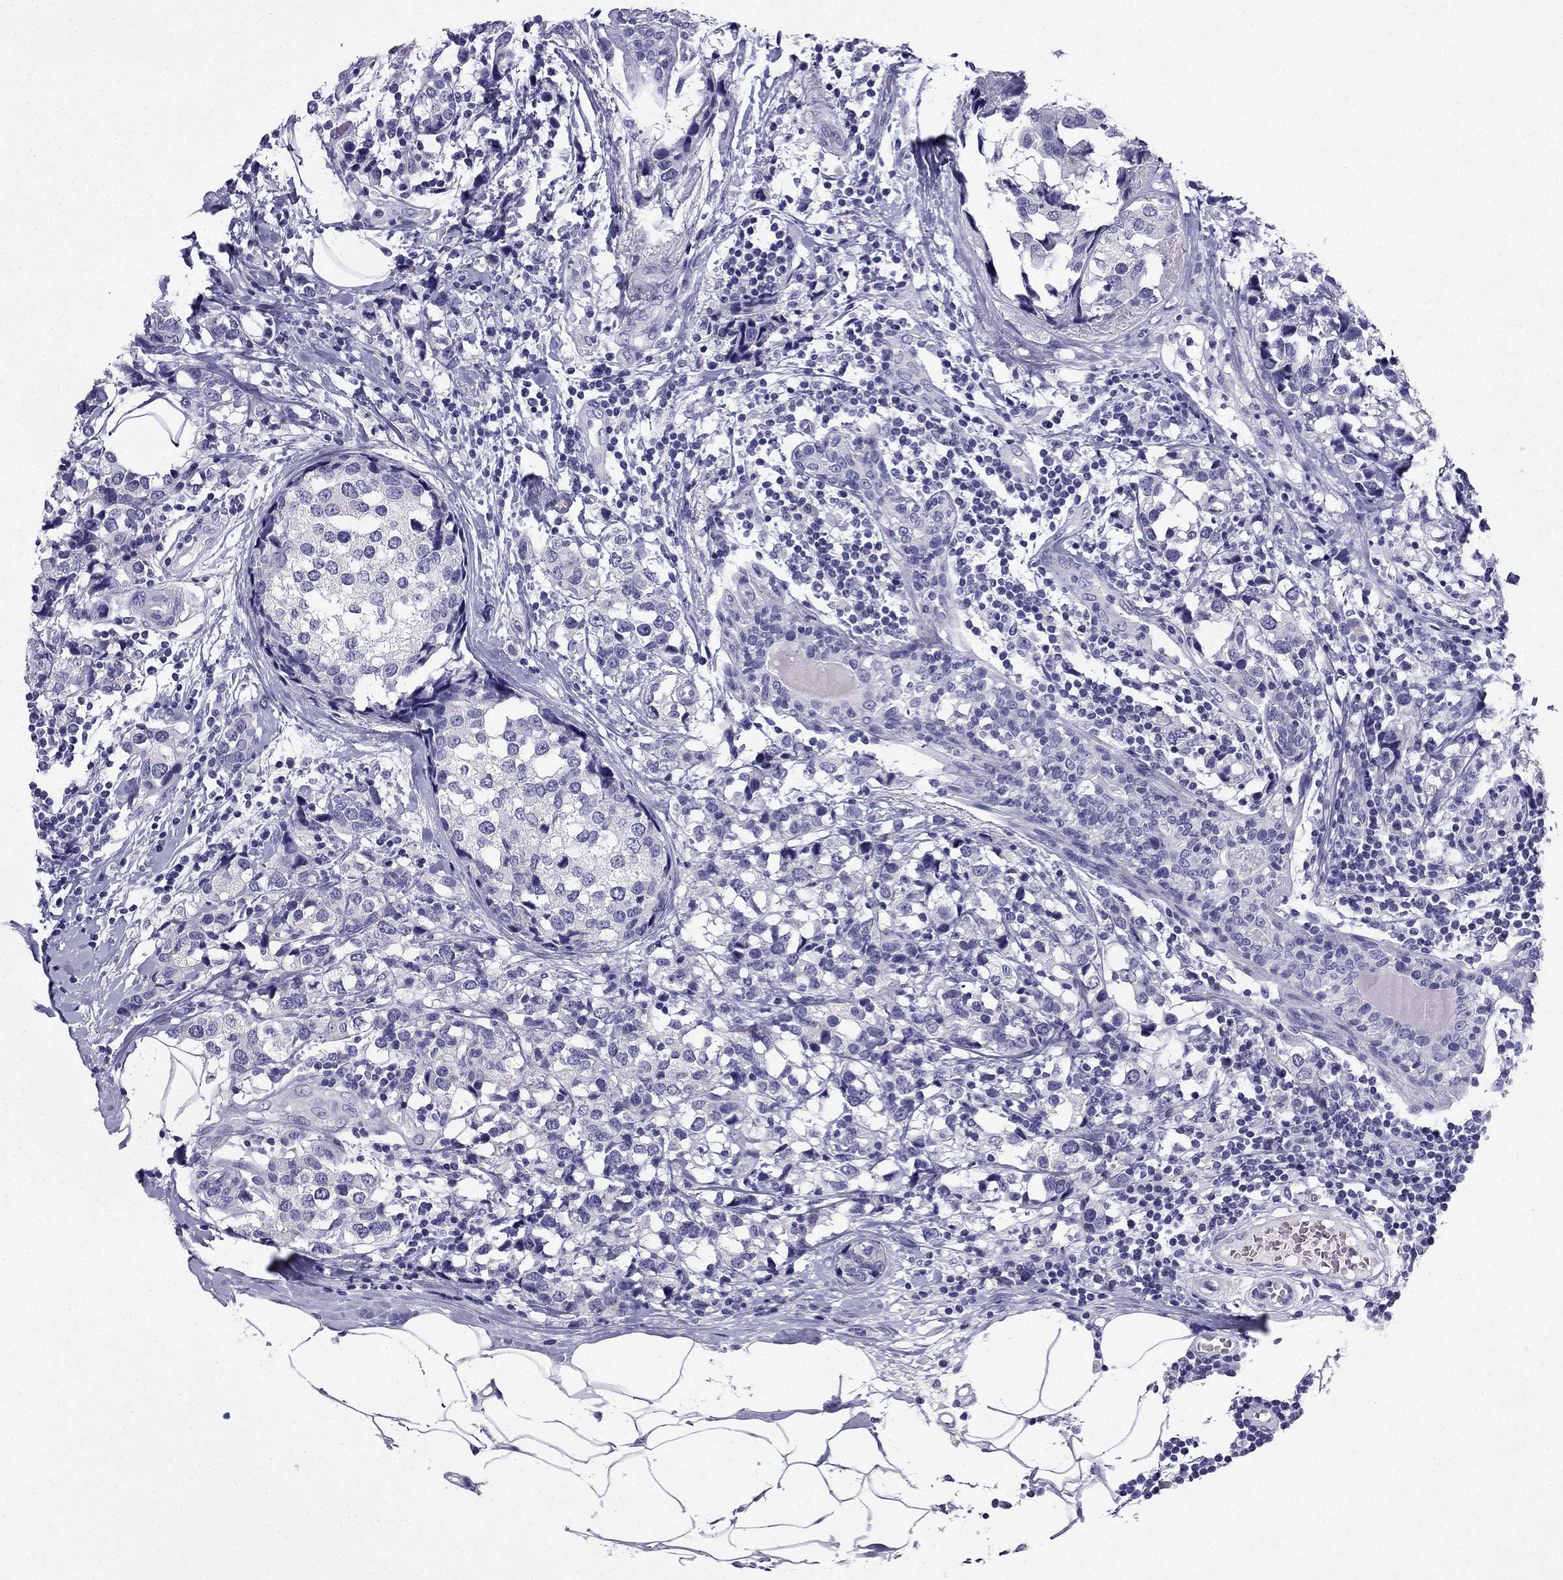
{"staining": {"intensity": "negative", "quantity": "none", "location": "none"}, "tissue": "breast cancer", "cell_type": "Tumor cells", "image_type": "cancer", "snomed": [{"axis": "morphology", "description": "Lobular carcinoma"}, {"axis": "topography", "description": "Breast"}], "caption": "Histopathology image shows no protein expression in tumor cells of lobular carcinoma (breast) tissue. (Brightfield microscopy of DAB immunohistochemistry at high magnification).", "gene": "NPTX1", "patient": {"sex": "female", "age": 59}}